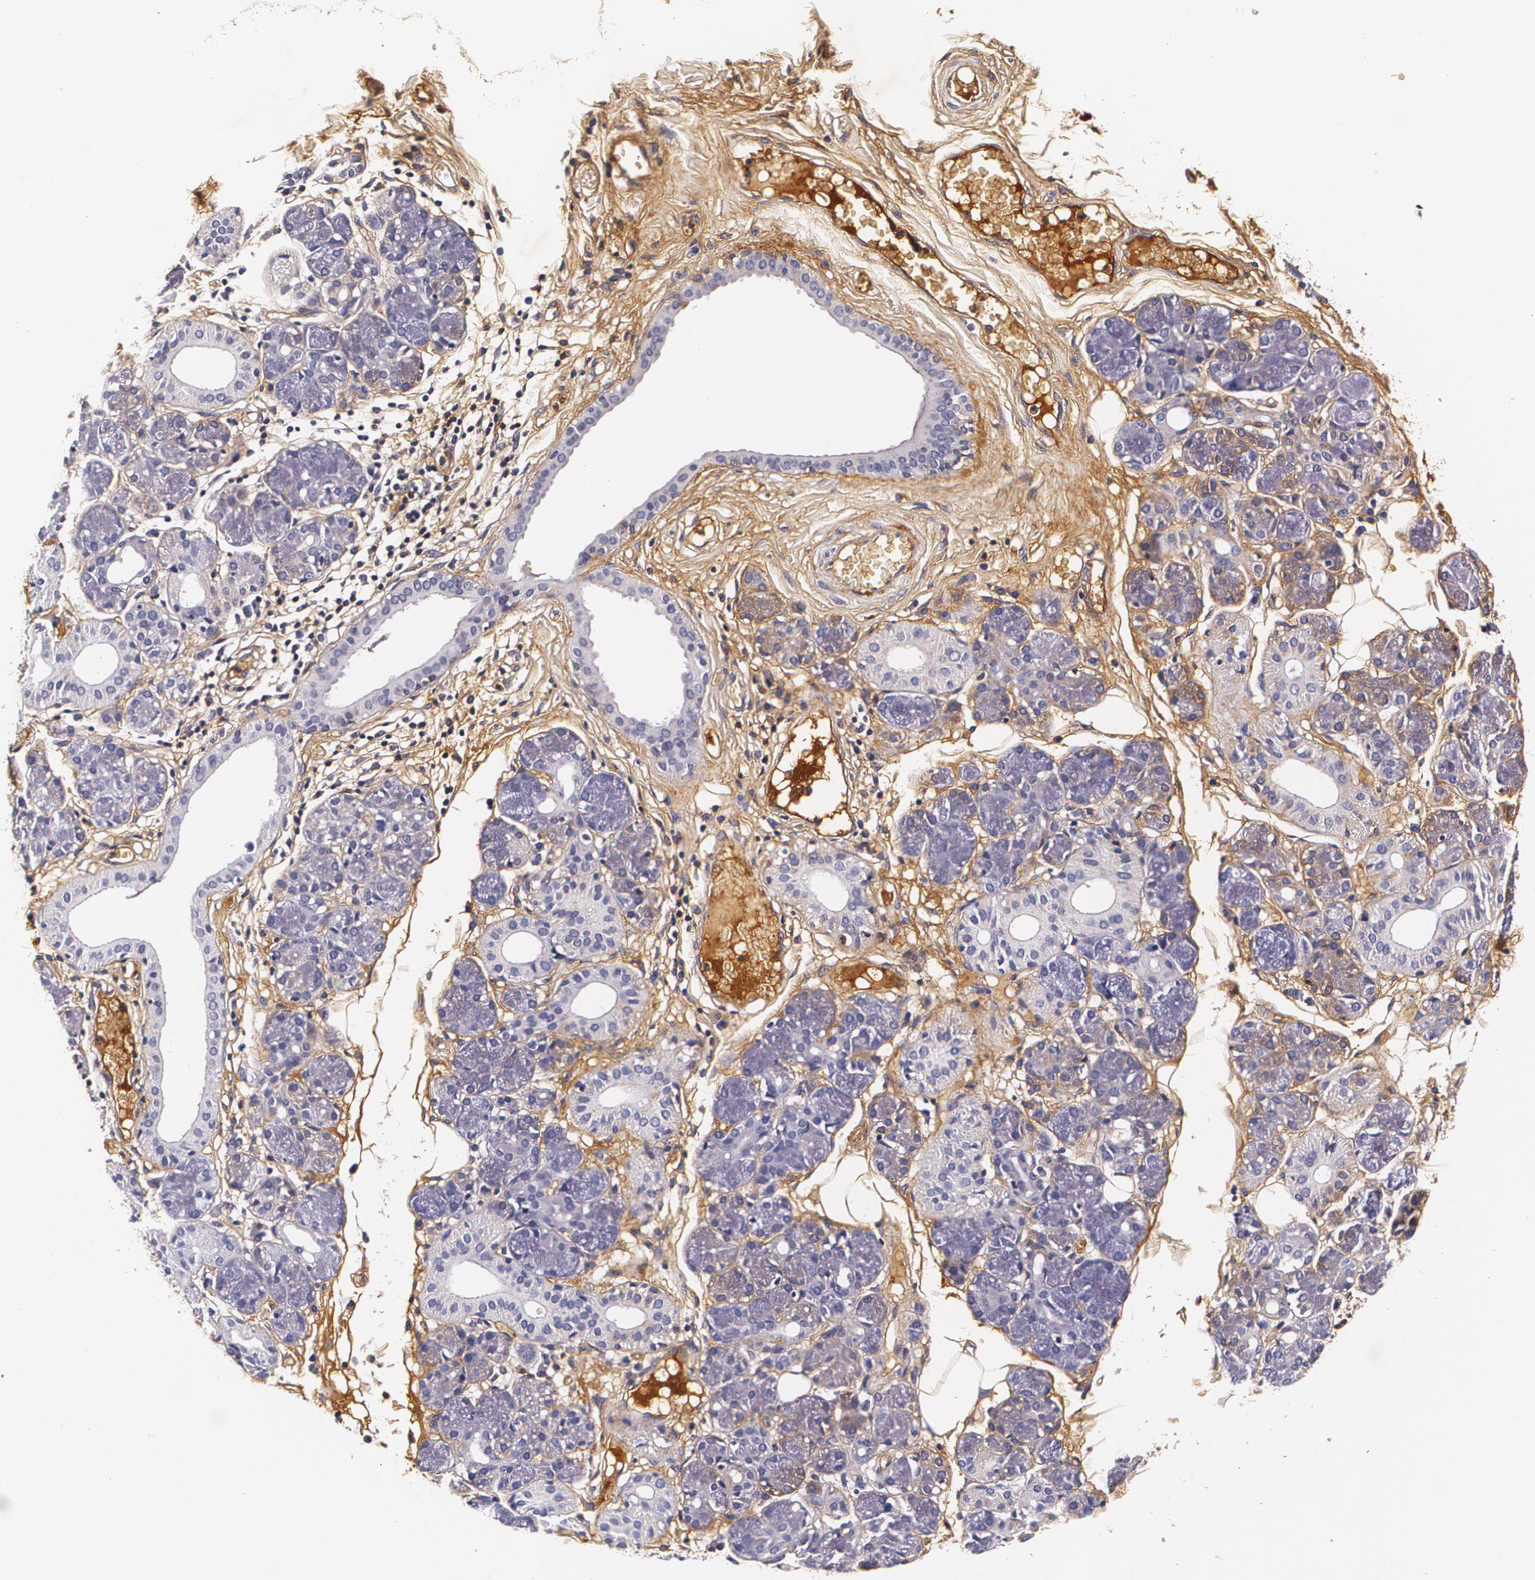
{"staining": {"intensity": "negative", "quantity": "none", "location": "none"}, "tissue": "salivary gland", "cell_type": "Glandular cells", "image_type": "normal", "snomed": [{"axis": "morphology", "description": "Normal tissue, NOS"}, {"axis": "topography", "description": "Salivary gland"}], "caption": "Glandular cells are negative for brown protein staining in unremarkable salivary gland. (Brightfield microscopy of DAB (3,3'-diaminobenzidine) IHC at high magnification).", "gene": "TTR", "patient": {"sex": "male", "age": 54}}